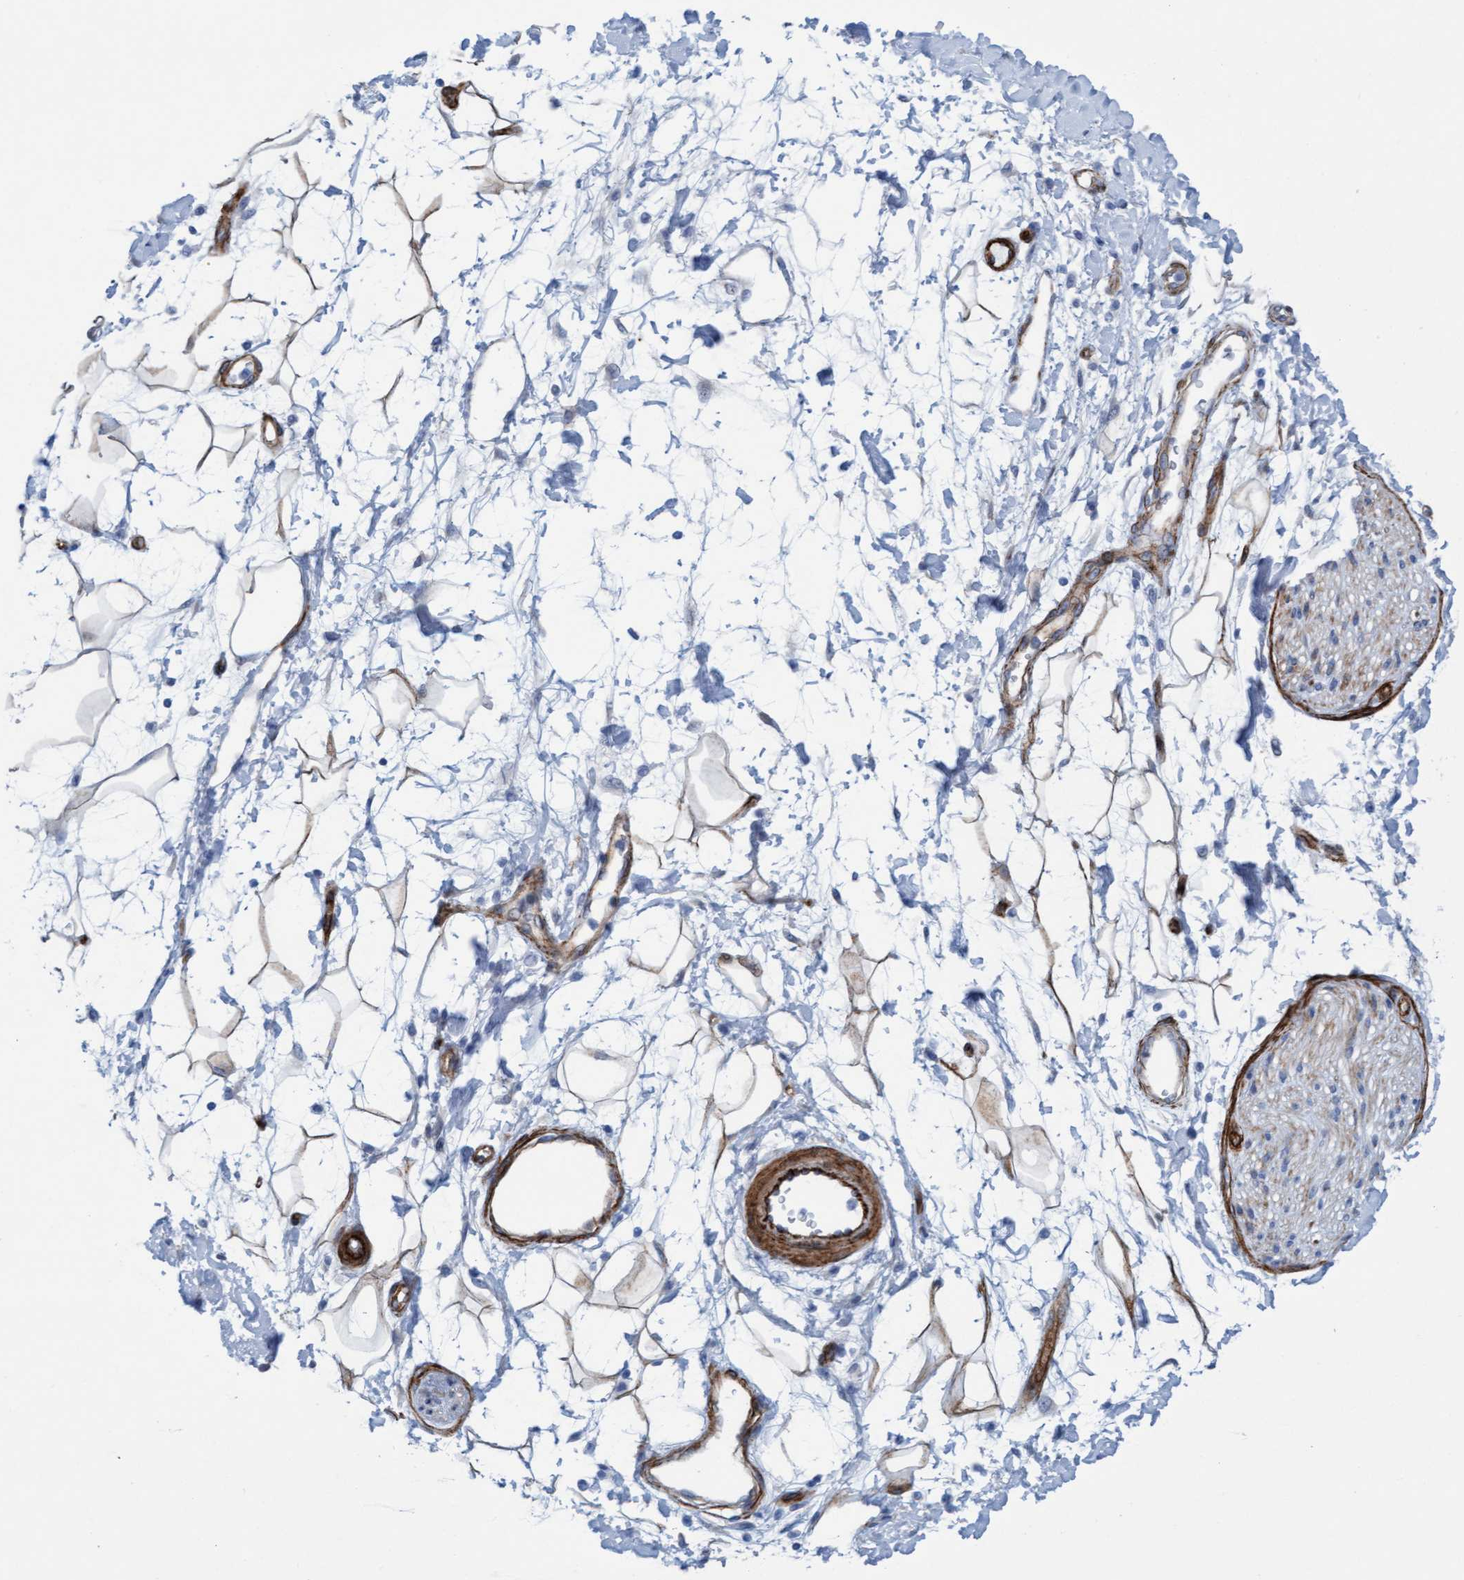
{"staining": {"intensity": "moderate", "quantity": ">75%", "location": "cytoplasmic/membranous"}, "tissue": "adipose tissue", "cell_type": "Adipocytes", "image_type": "normal", "snomed": [{"axis": "morphology", "description": "Normal tissue, NOS"}, {"axis": "morphology", "description": "Adenocarcinoma, NOS"}, {"axis": "topography", "description": "Duodenum"}, {"axis": "topography", "description": "Peripheral nerve tissue"}], "caption": "IHC staining of benign adipose tissue, which demonstrates medium levels of moderate cytoplasmic/membranous expression in approximately >75% of adipocytes indicating moderate cytoplasmic/membranous protein expression. The staining was performed using DAB (brown) for protein detection and nuclei were counterstained in hematoxylin (blue).", "gene": "MTFR1", "patient": {"sex": "female", "age": 60}}